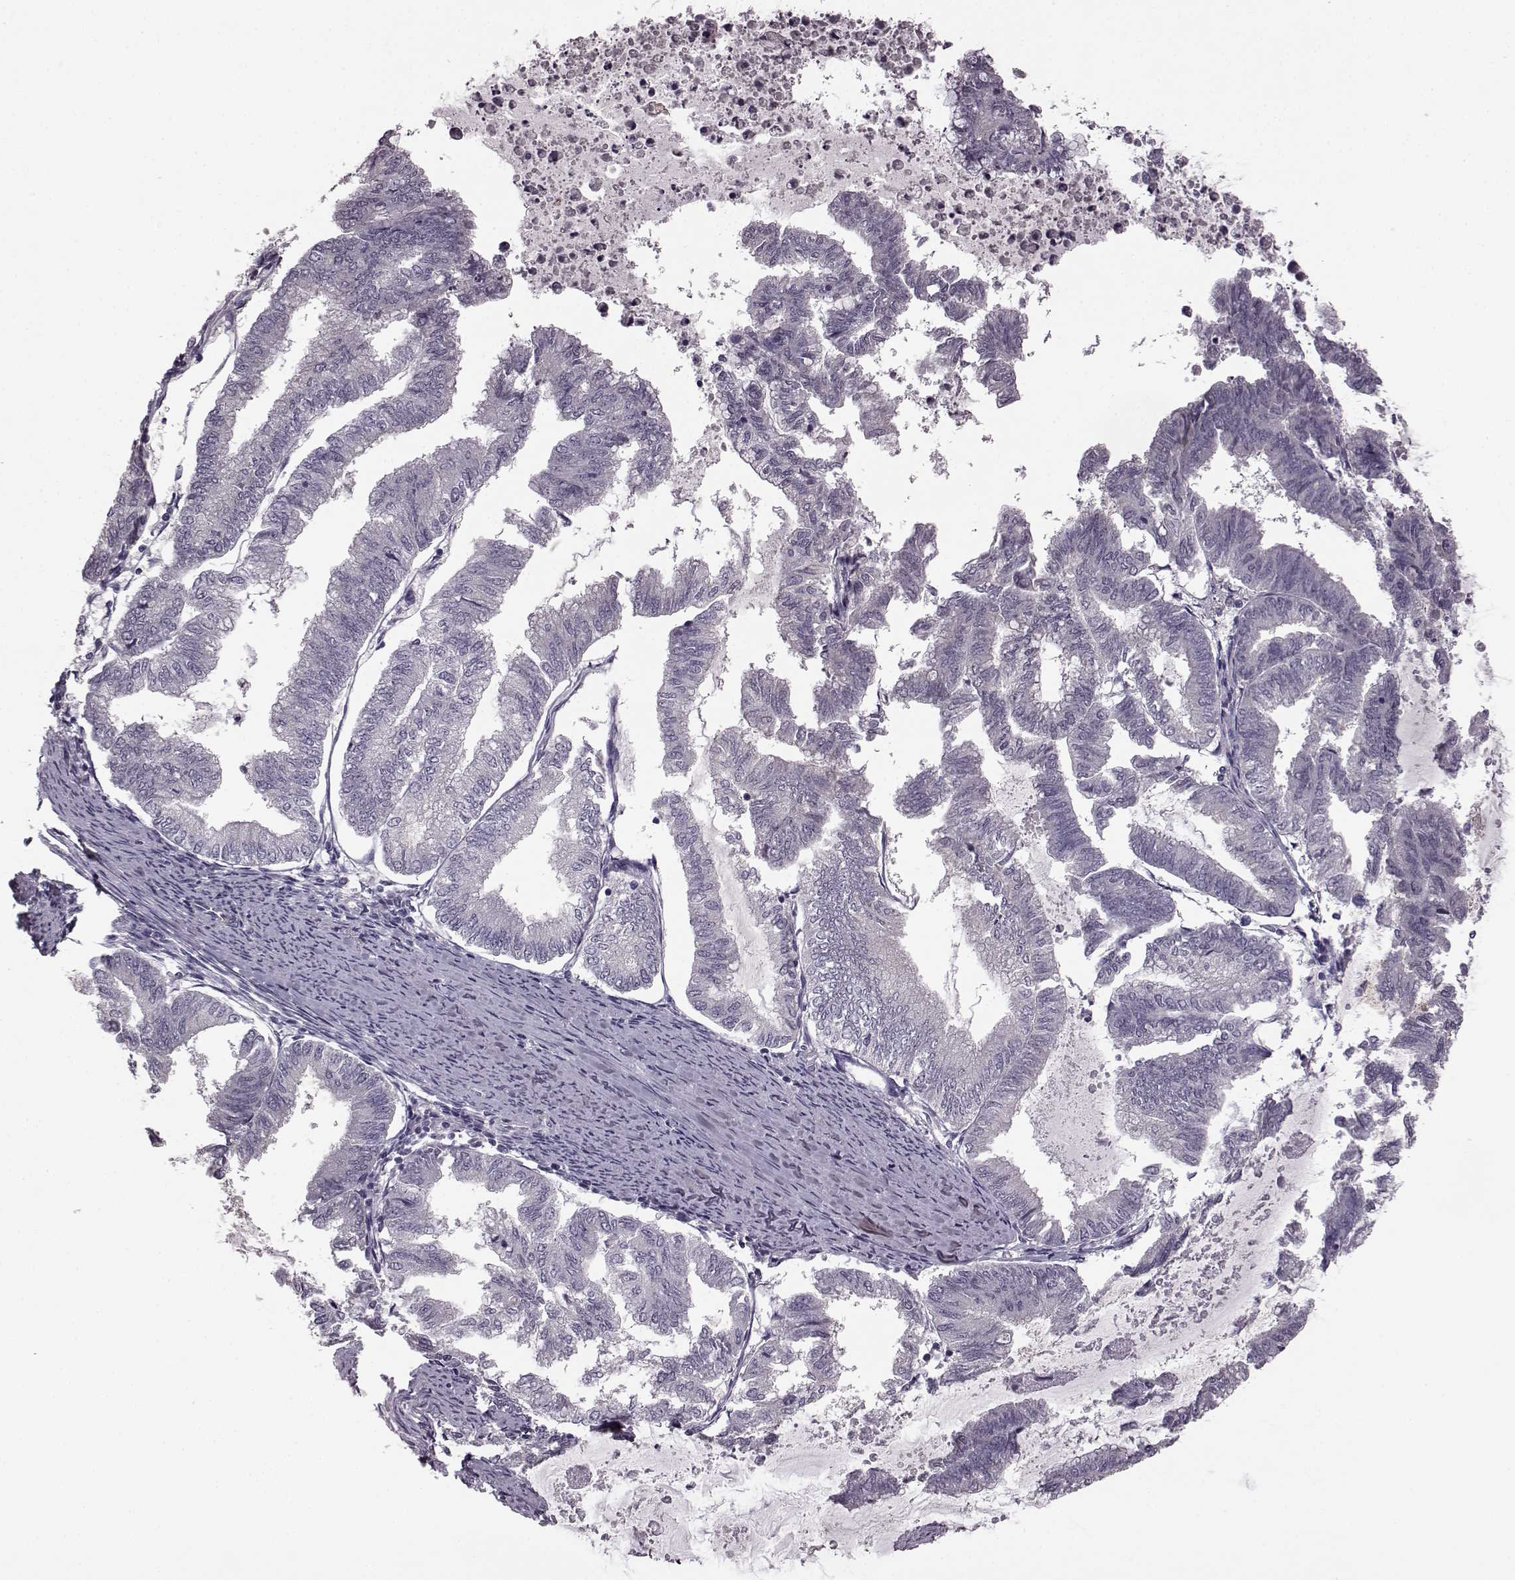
{"staining": {"intensity": "negative", "quantity": "none", "location": "none"}, "tissue": "endometrial cancer", "cell_type": "Tumor cells", "image_type": "cancer", "snomed": [{"axis": "morphology", "description": "Adenocarcinoma, NOS"}, {"axis": "topography", "description": "Endometrium"}], "caption": "Endometrial adenocarcinoma stained for a protein using immunohistochemistry exhibits no staining tumor cells.", "gene": "GRK1", "patient": {"sex": "female", "age": 79}}